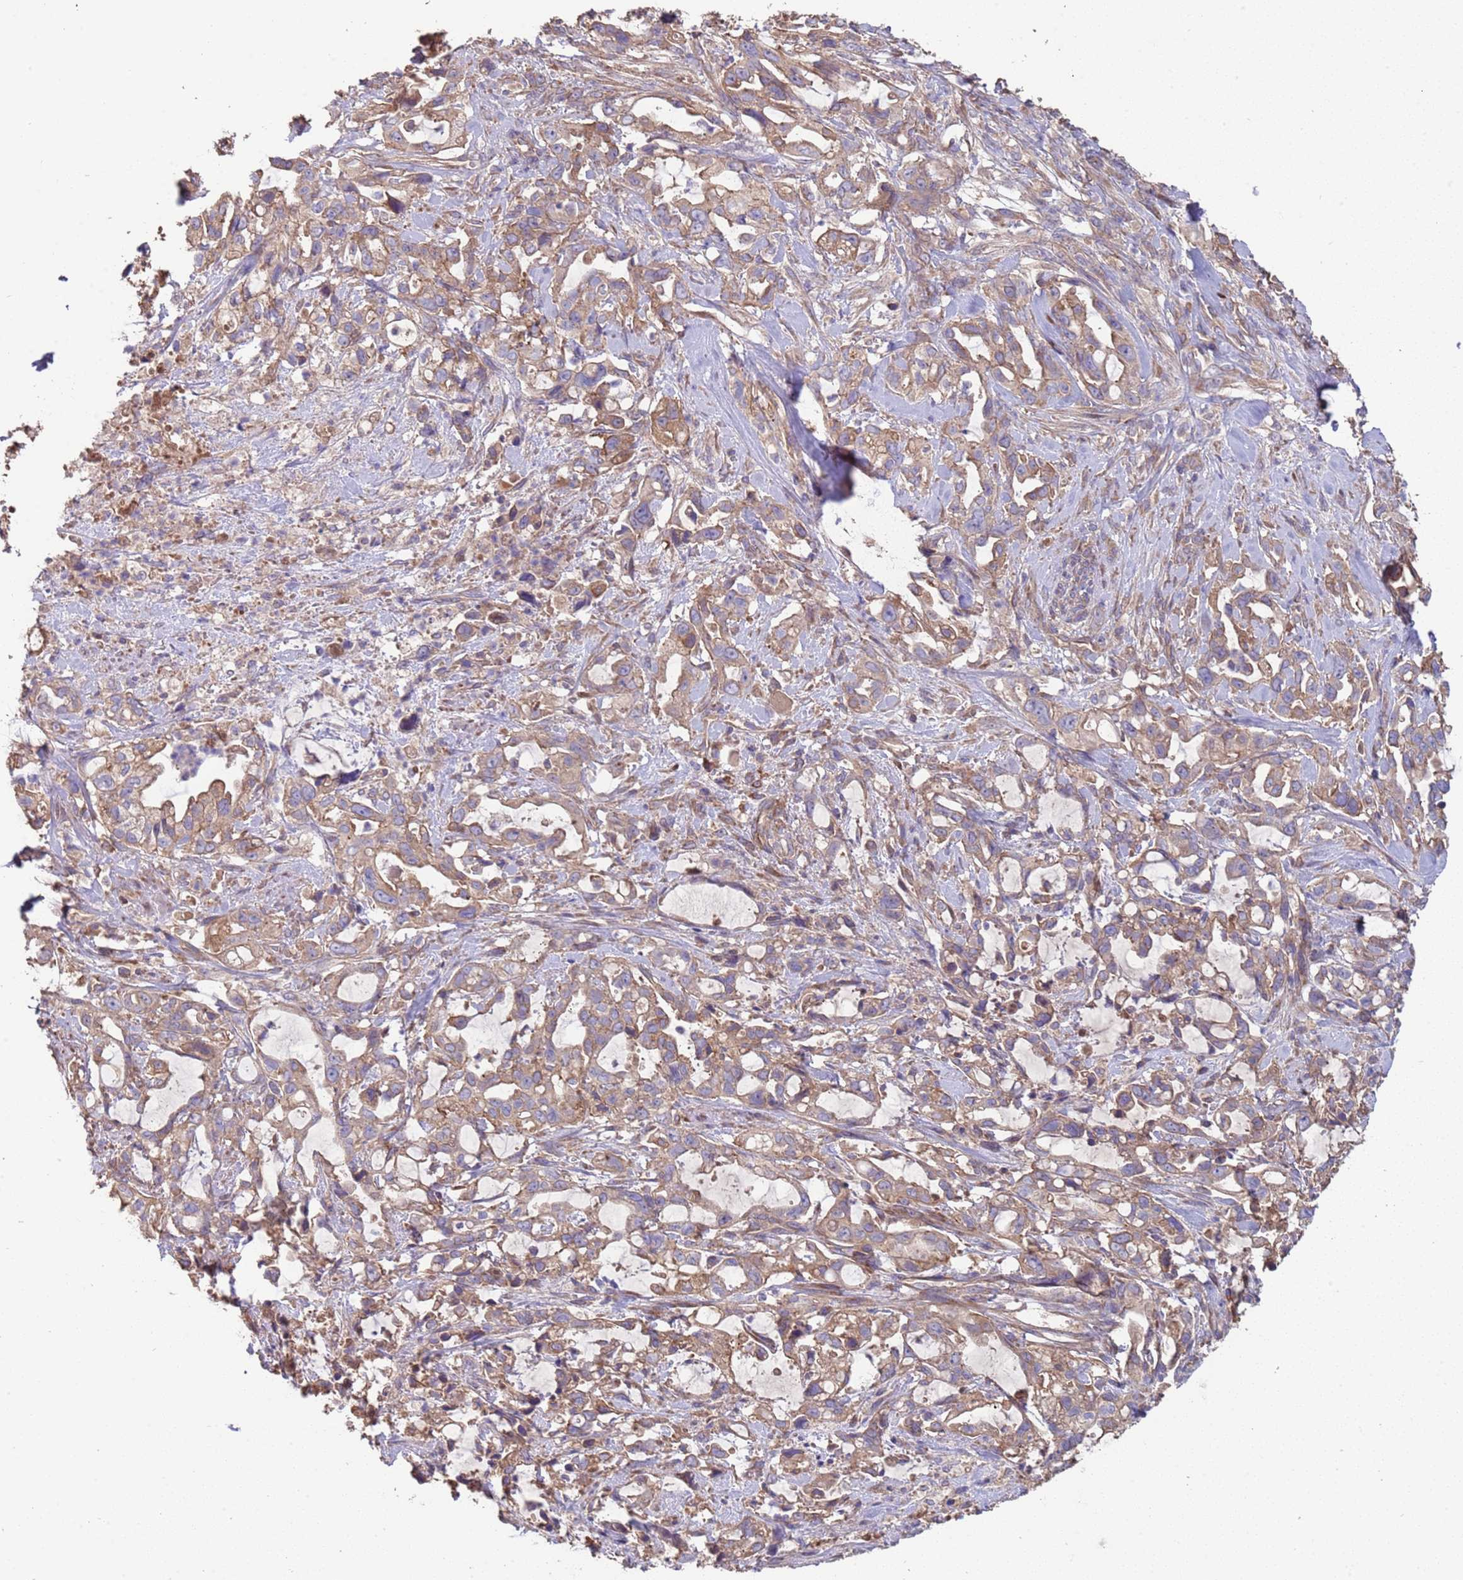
{"staining": {"intensity": "weak", "quantity": ">75%", "location": "cytoplasmic/membranous"}, "tissue": "pancreatic cancer", "cell_type": "Tumor cells", "image_type": "cancer", "snomed": [{"axis": "morphology", "description": "Adenocarcinoma, NOS"}, {"axis": "topography", "description": "Pancreas"}], "caption": "Human adenocarcinoma (pancreatic) stained with a protein marker reveals weak staining in tumor cells.", "gene": "EEF1AKMT1", "patient": {"sex": "female", "age": 61}}